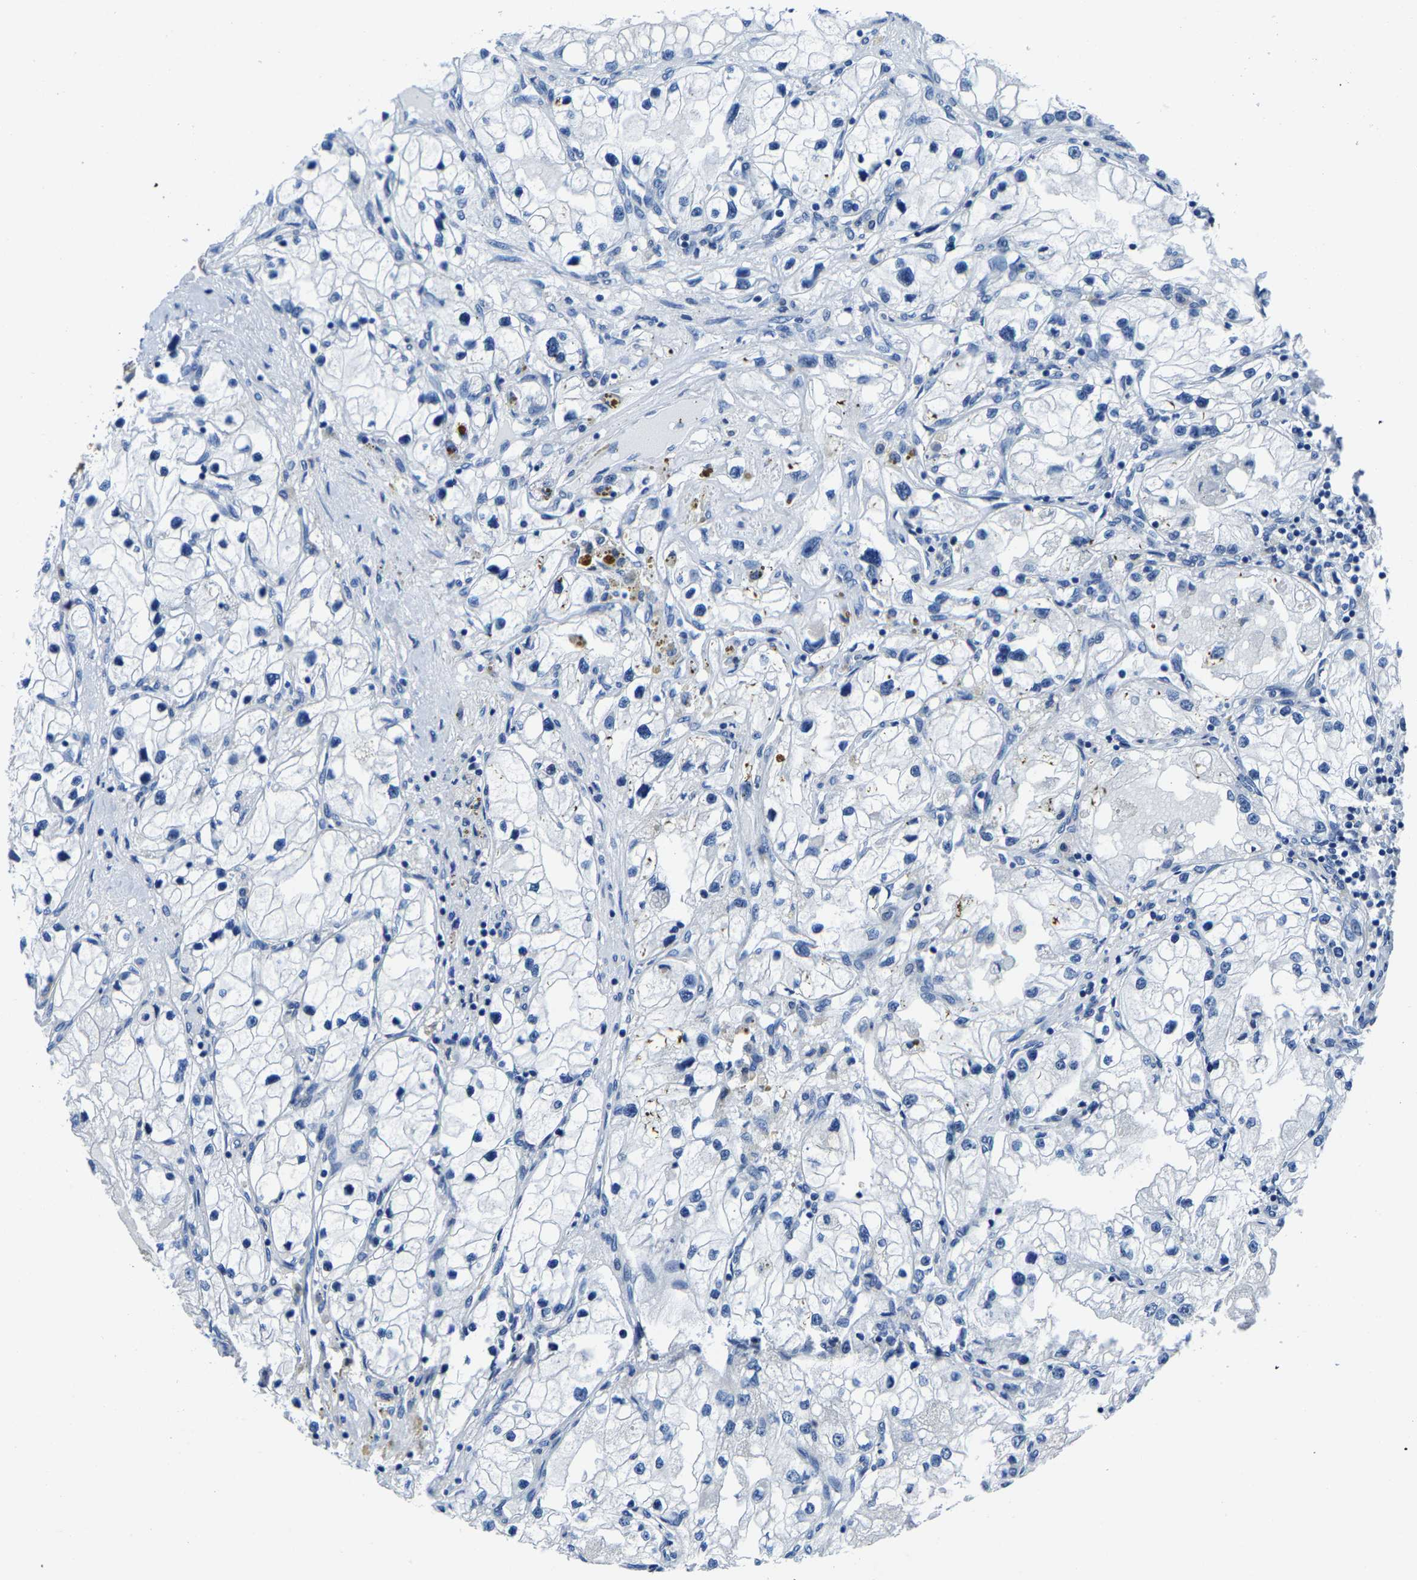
{"staining": {"intensity": "negative", "quantity": "none", "location": "none"}, "tissue": "renal cancer", "cell_type": "Tumor cells", "image_type": "cancer", "snomed": [{"axis": "morphology", "description": "Adenocarcinoma, NOS"}, {"axis": "topography", "description": "Kidney"}], "caption": "Human renal cancer (adenocarcinoma) stained for a protein using immunohistochemistry demonstrates no positivity in tumor cells.", "gene": "SSH3", "patient": {"sex": "male", "age": 68}}